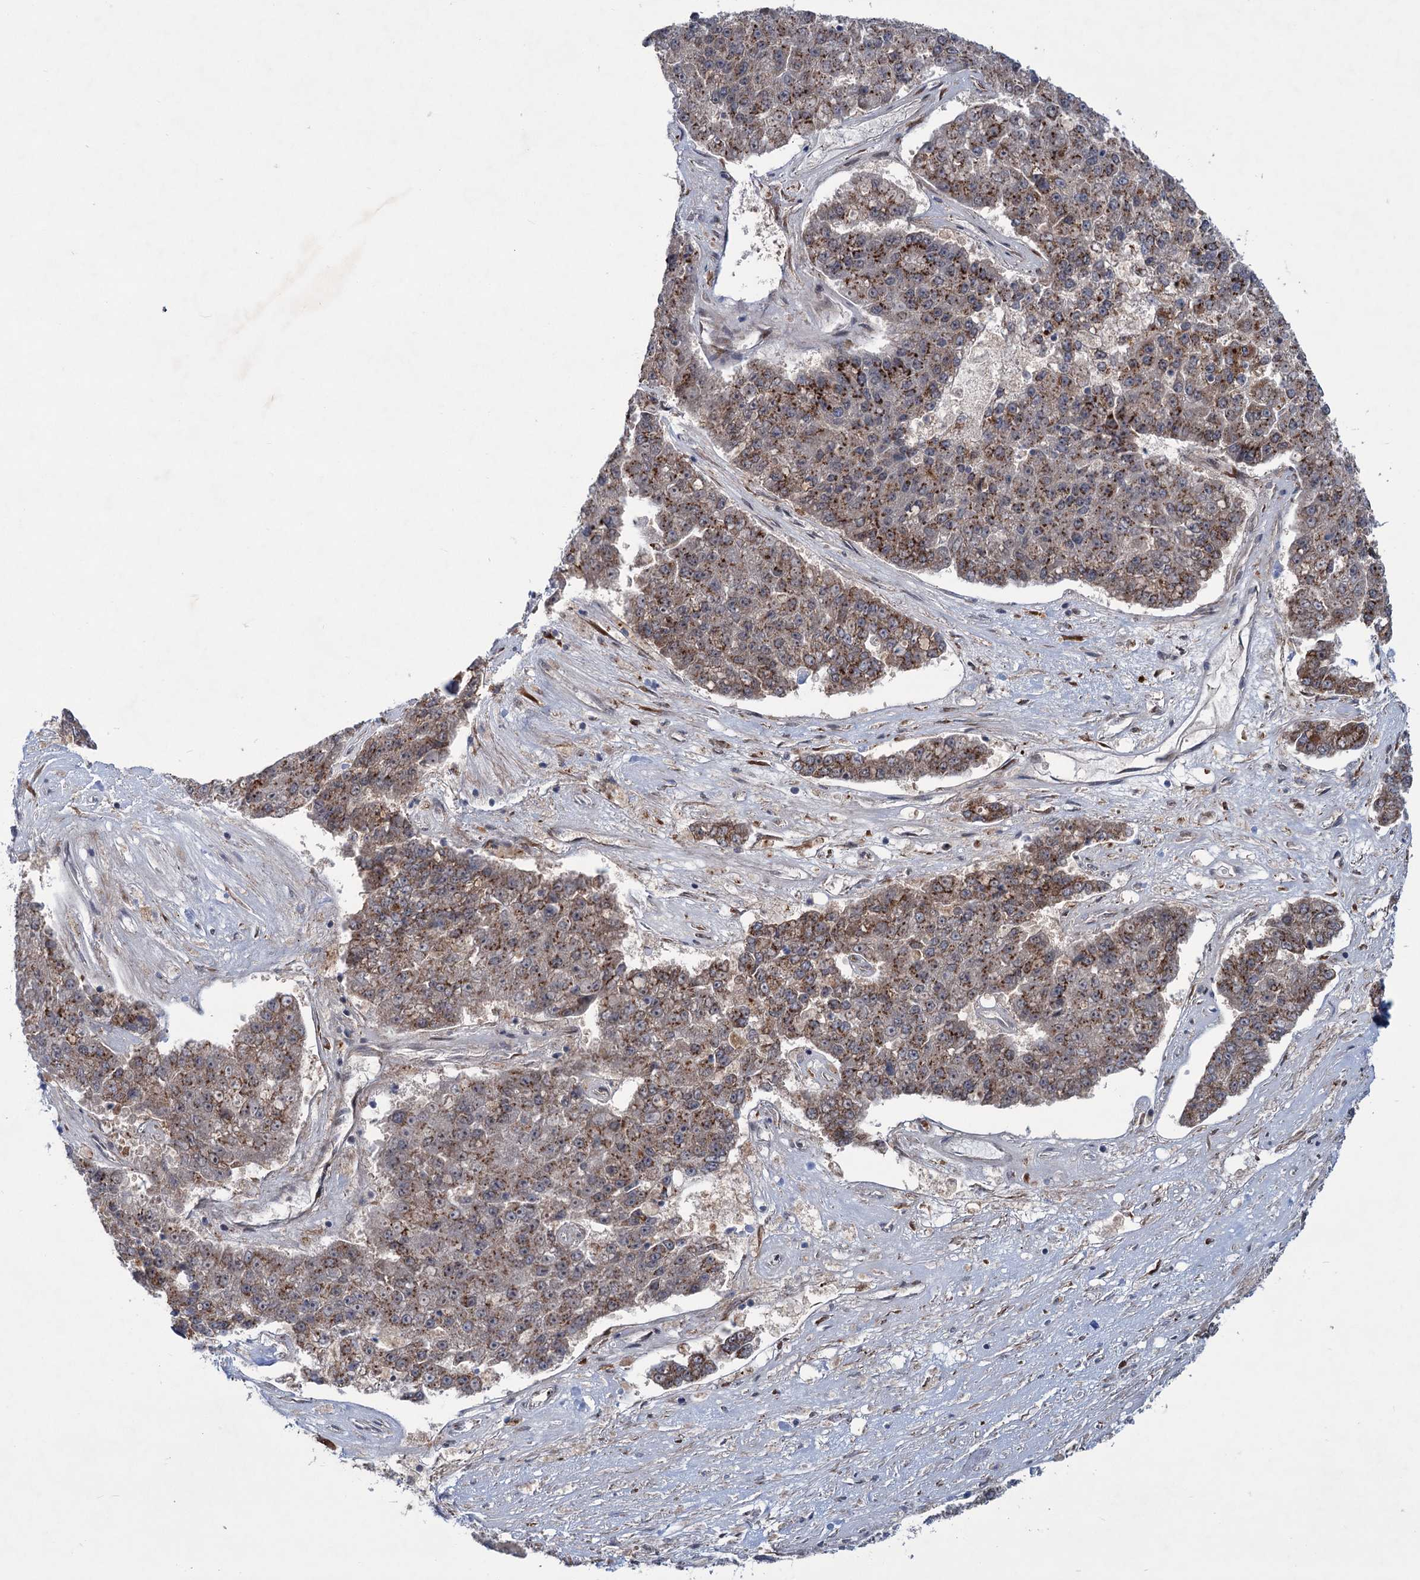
{"staining": {"intensity": "moderate", "quantity": ">75%", "location": "cytoplasmic/membranous"}, "tissue": "pancreatic cancer", "cell_type": "Tumor cells", "image_type": "cancer", "snomed": [{"axis": "morphology", "description": "Adenocarcinoma, NOS"}, {"axis": "topography", "description": "Pancreas"}], "caption": "Pancreatic adenocarcinoma stained for a protein (brown) shows moderate cytoplasmic/membranous positive staining in approximately >75% of tumor cells.", "gene": "ELP4", "patient": {"sex": "male", "age": 50}}